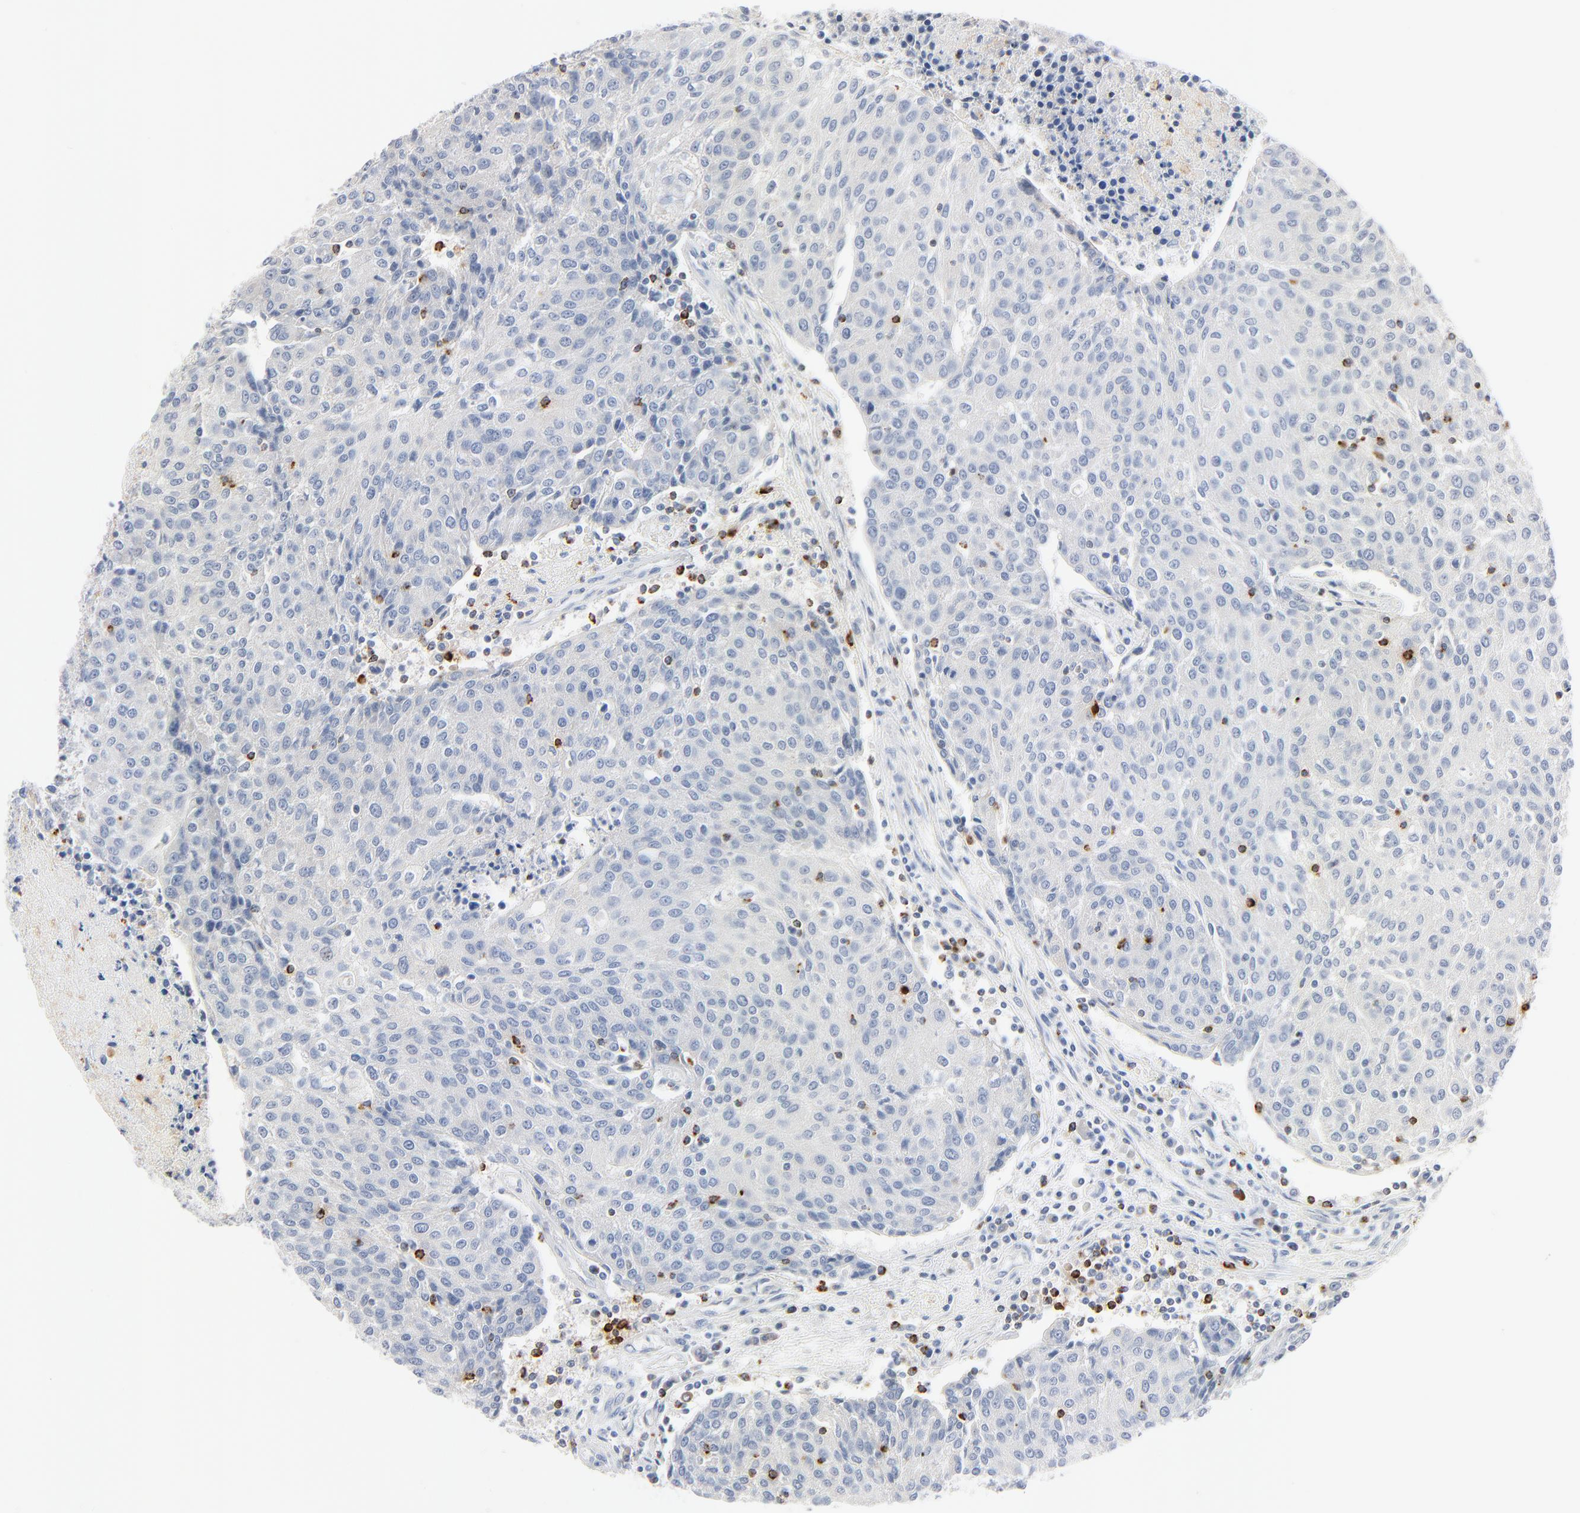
{"staining": {"intensity": "negative", "quantity": "none", "location": "none"}, "tissue": "urothelial cancer", "cell_type": "Tumor cells", "image_type": "cancer", "snomed": [{"axis": "morphology", "description": "Urothelial carcinoma, High grade"}, {"axis": "topography", "description": "Urinary bladder"}], "caption": "High-grade urothelial carcinoma was stained to show a protein in brown. There is no significant staining in tumor cells.", "gene": "GZMB", "patient": {"sex": "female", "age": 85}}